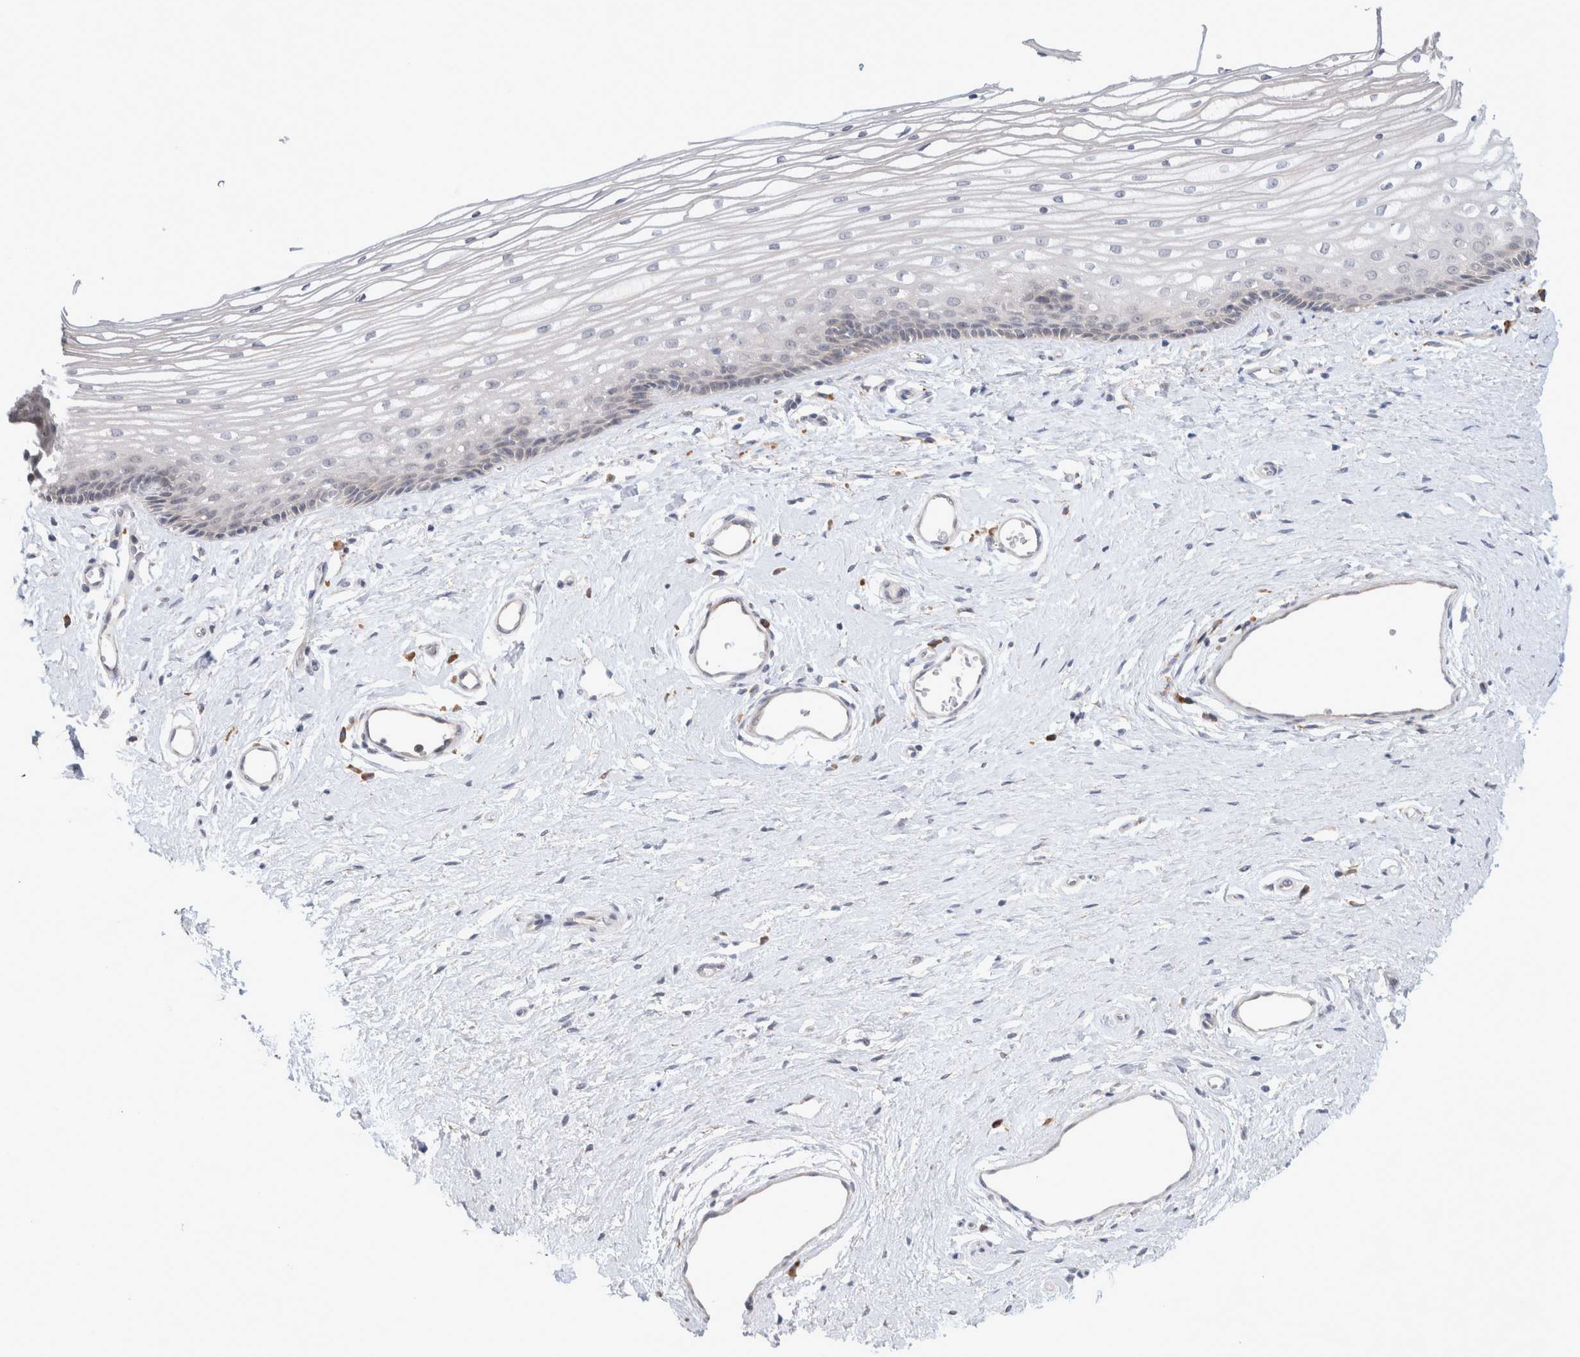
{"staining": {"intensity": "weak", "quantity": "<25%", "location": "cytoplasmic/membranous"}, "tissue": "vagina", "cell_type": "Squamous epithelial cells", "image_type": "normal", "snomed": [{"axis": "morphology", "description": "Normal tissue, NOS"}, {"axis": "topography", "description": "Vagina"}], "caption": "Immunohistochemistry (IHC) image of unremarkable vagina: human vagina stained with DAB (3,3'-diaminobenzidine) shows no significant protein expression in squamous epithelial cells.", "gene": "NEDD4L", "patient": {"sex": "female", "age": 46}}